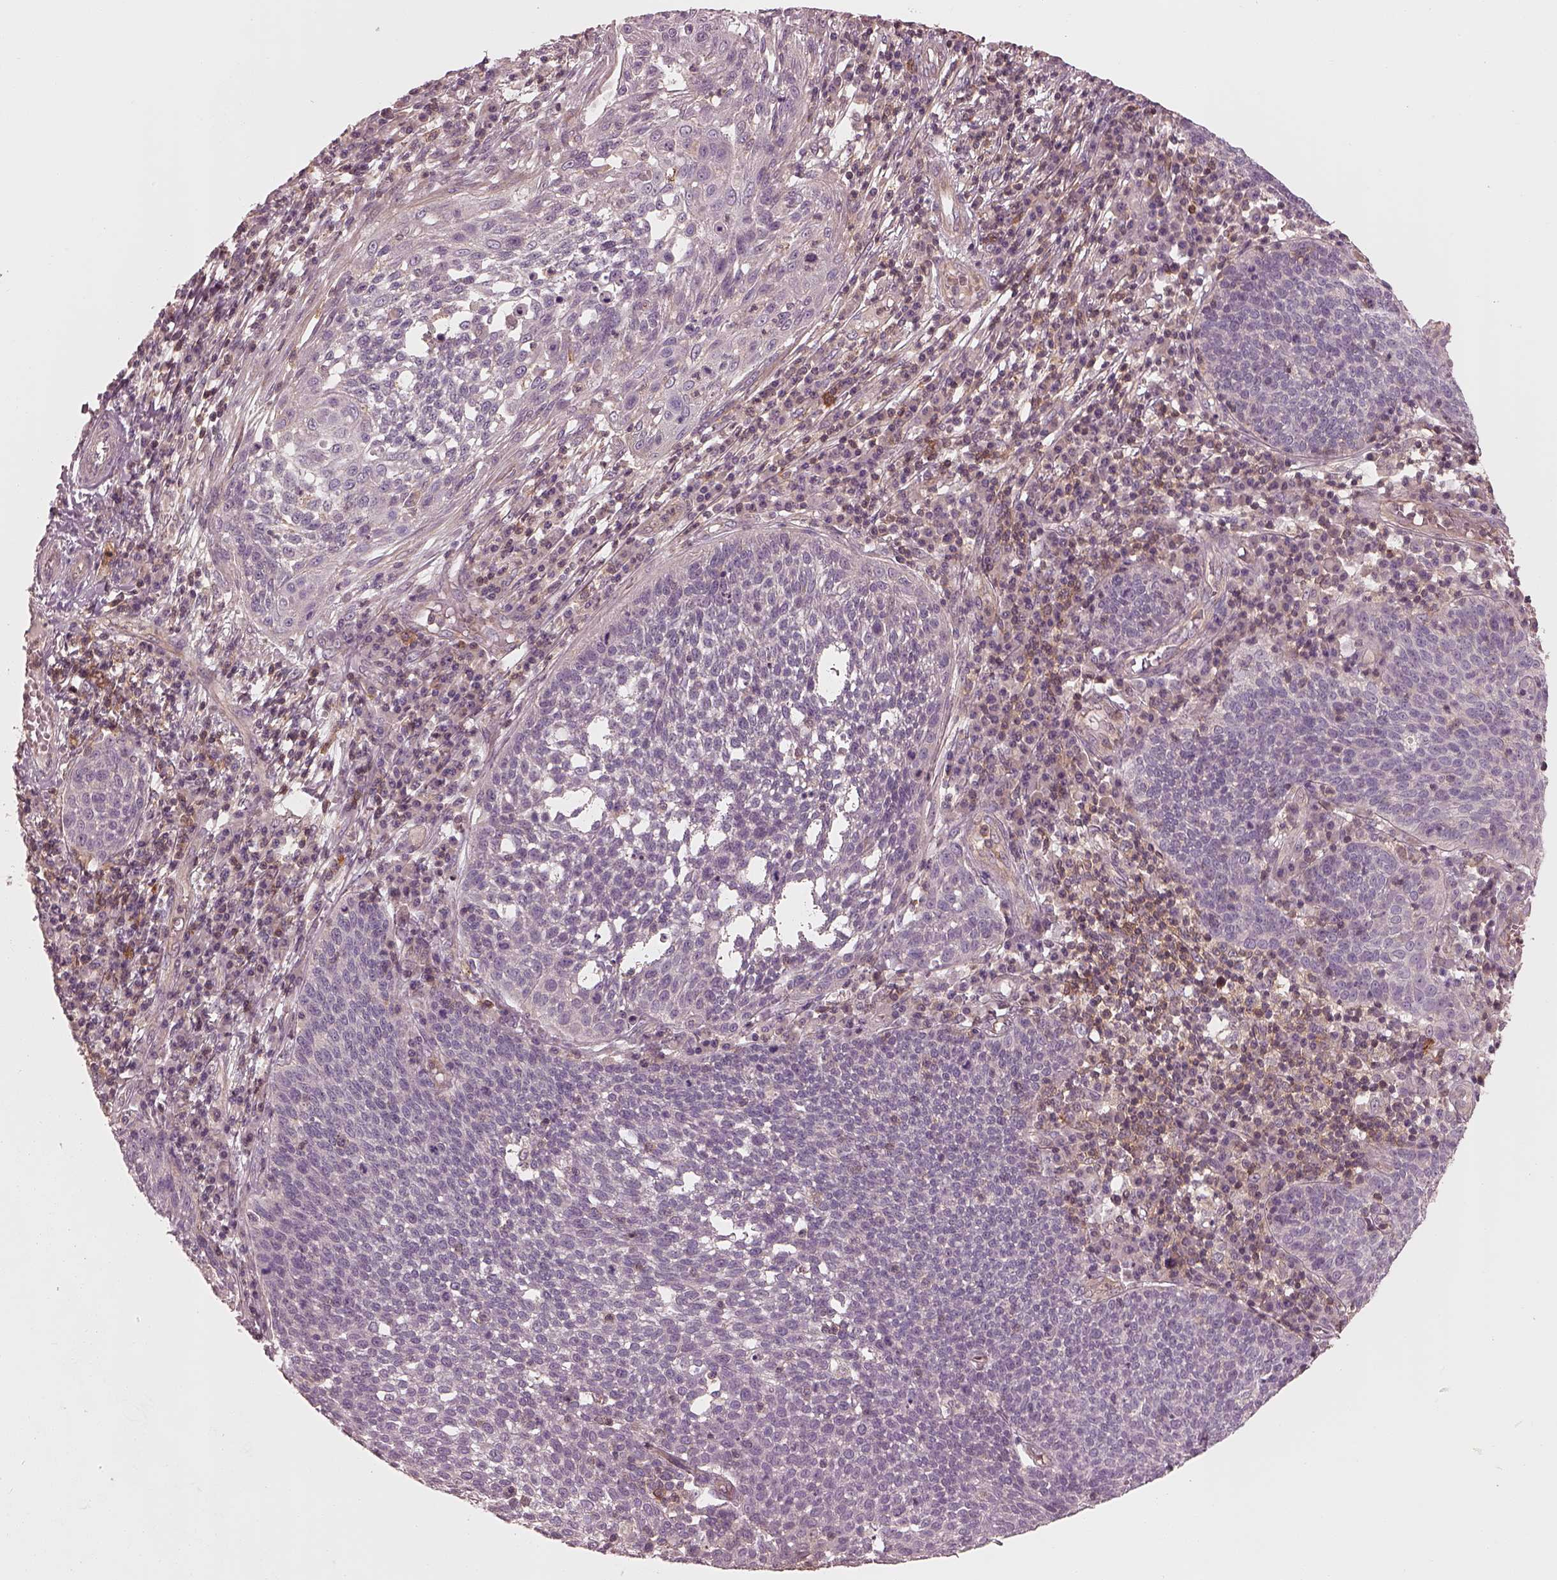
{"staining": {"intensity": "negative", "quantity": "none", "location": "none"}, "tissue": "cervical cancer", "cell_type": "Tumor cells", "image_type": "cancer", "snomed": [{"axis": "morphology", "description": "Squamous cell carcinoma, NOS"}, {"axis": "topography", "description": "Cervix"}], "caption": "A micrograph of squamous cell carcinoma (cervical) stained for a protein shows no brown staining in tumor cells.", "gene": "FAM107B", "patient": {"sex": "female", "age": 34}}